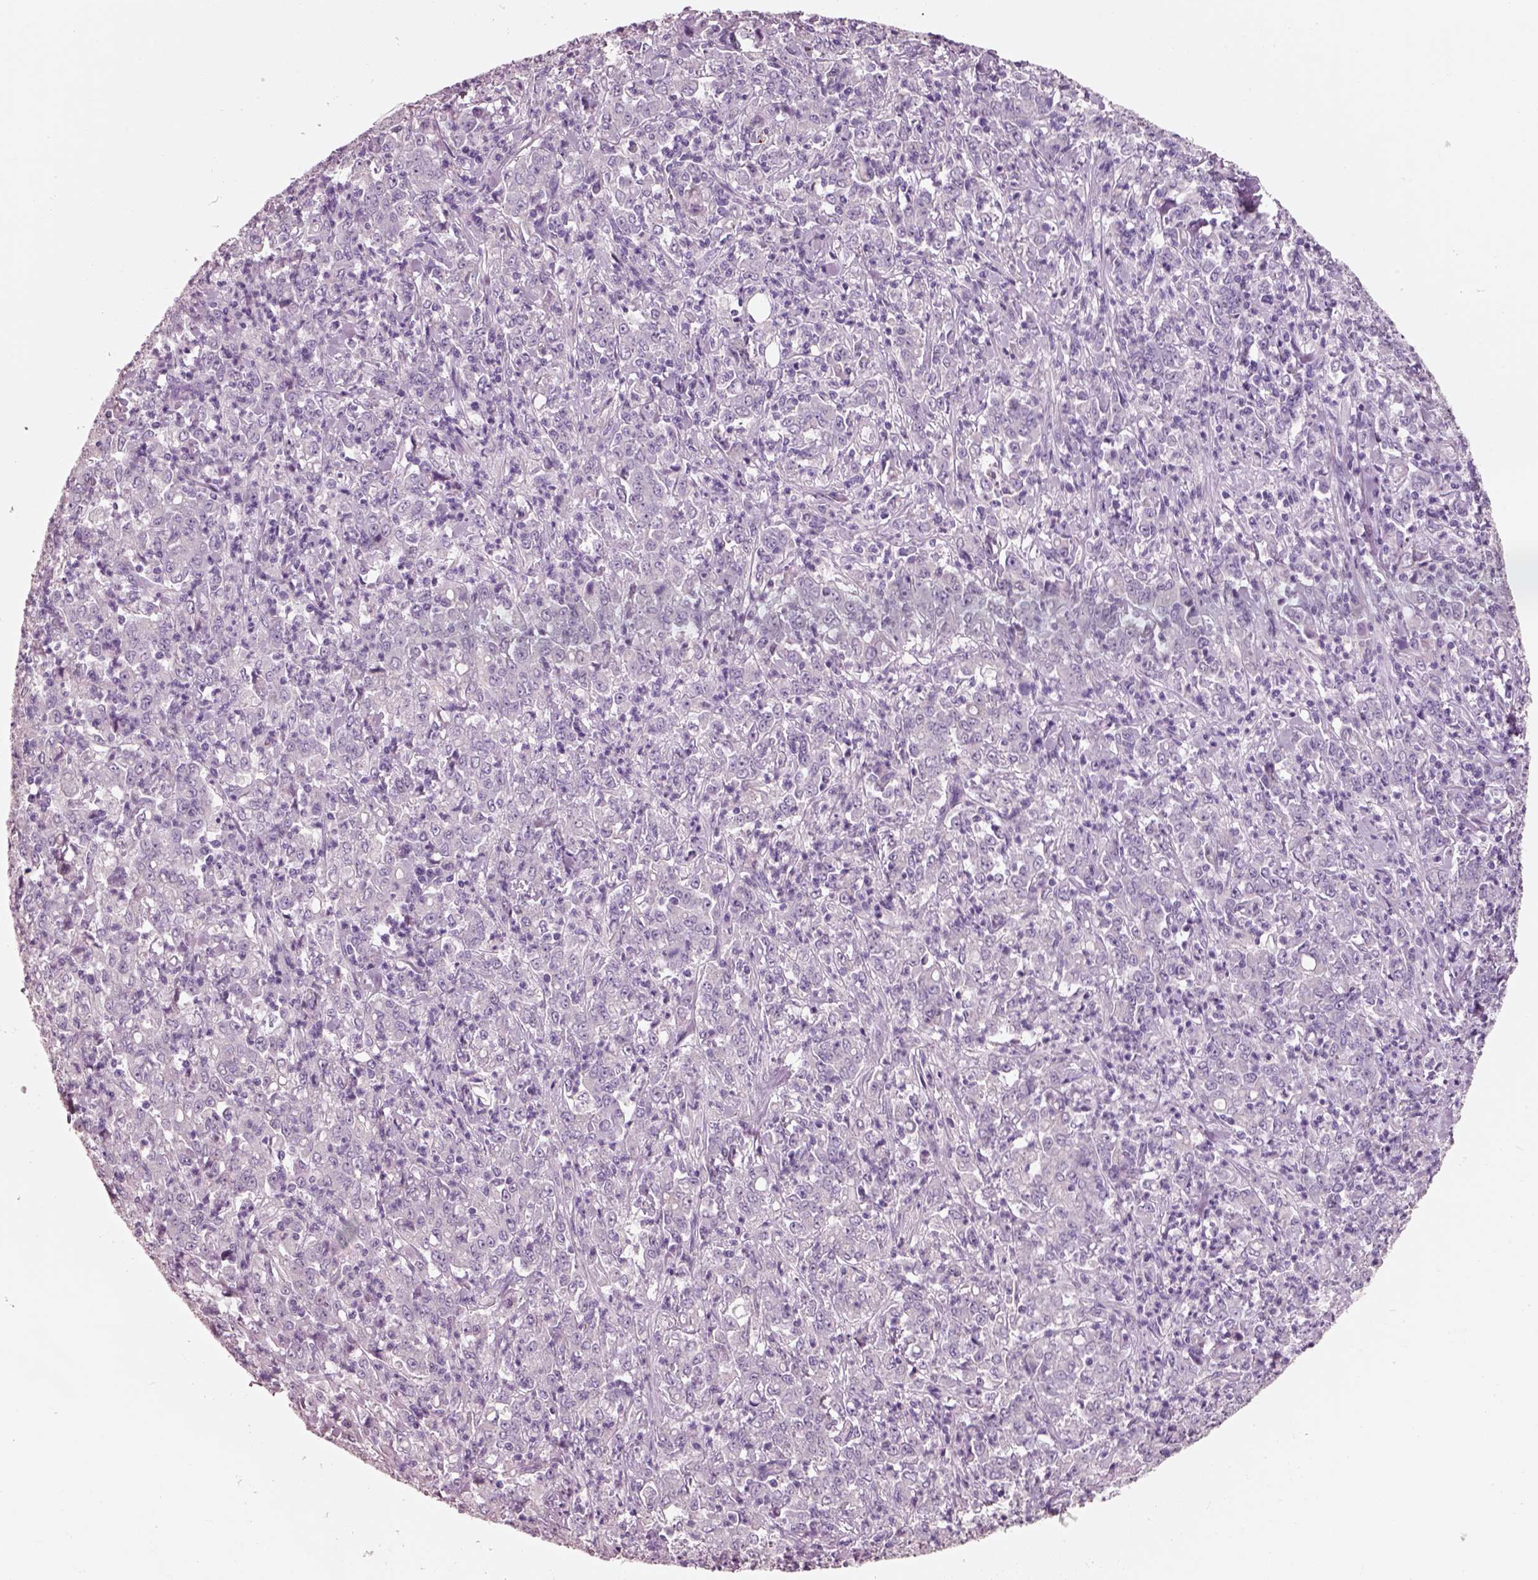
{"staining": {"intensity": "negative", "quantity": "none", "location": "none"}, "tissue": "stomach cancer", "cell_type": "Tumor cells", "image_type": "cancer", "snomed": [{"axis": "morphology", "description": "Adenocarcinoma, NOS"}, {"axis": "topography", "description": "Stomach, lower"}], "caption": "This is an immunohistochemistry (IHC) histopathology image of stomach adenocarcinoma. There is no staining in tumor cells.", "gene": "PNOC", "patient": {"sex": "female", "age": 71}}